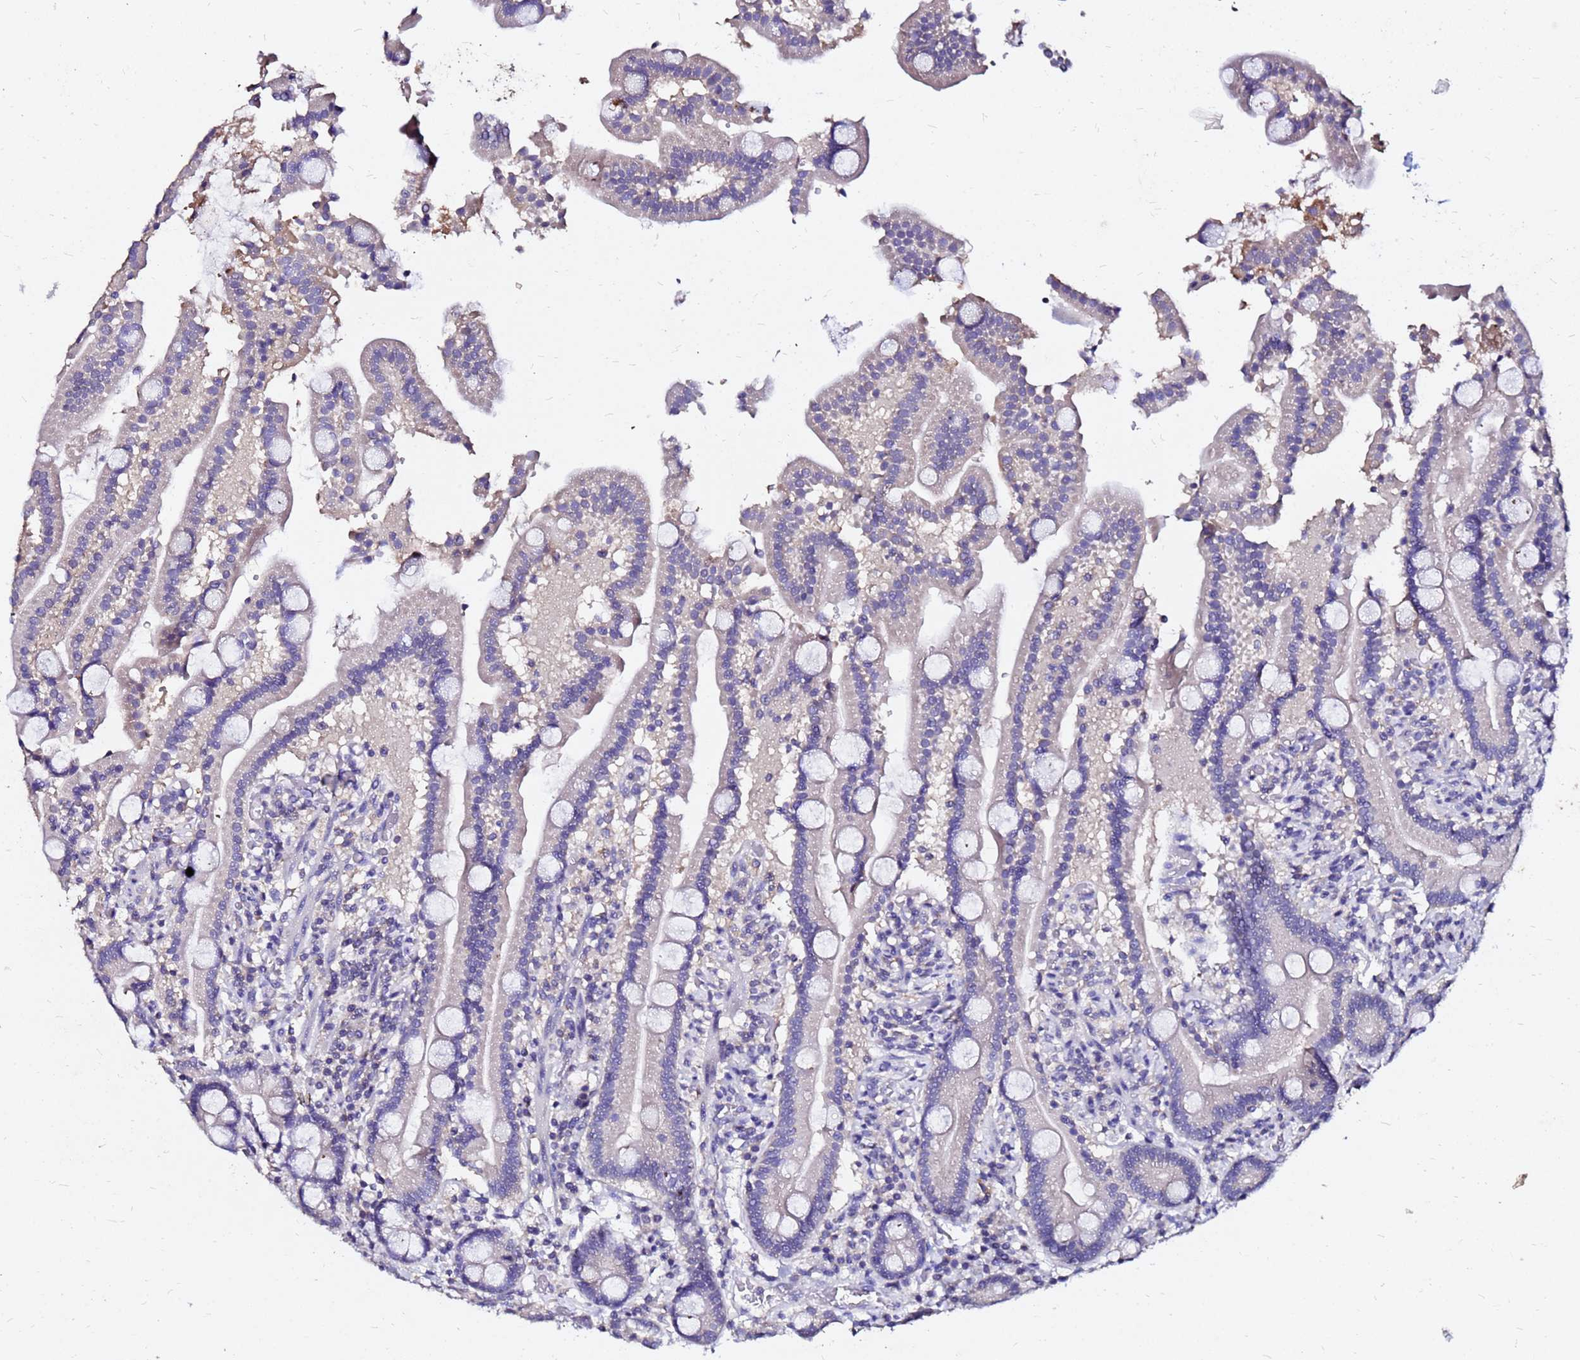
{"staining": {"intensity": "negative", "quantity": "none", "location": "none"}, "tissue": "duodenum", "cell_type": "Glandular cells", "image_type": "normal", "snomed": [{"axis": "morphology", "description": "Normal tissue, NOS"}, {"axis": "topography", "description": "Duodenum"}], "caption": "A high-resolution micrograph shows immunohistochemistry (IHC) staining of benign duodenum, which demonstrates no significant positivity in glandular cells.", "gene": "FAM183A", "patient": {"sex": "male", "age": 55}}